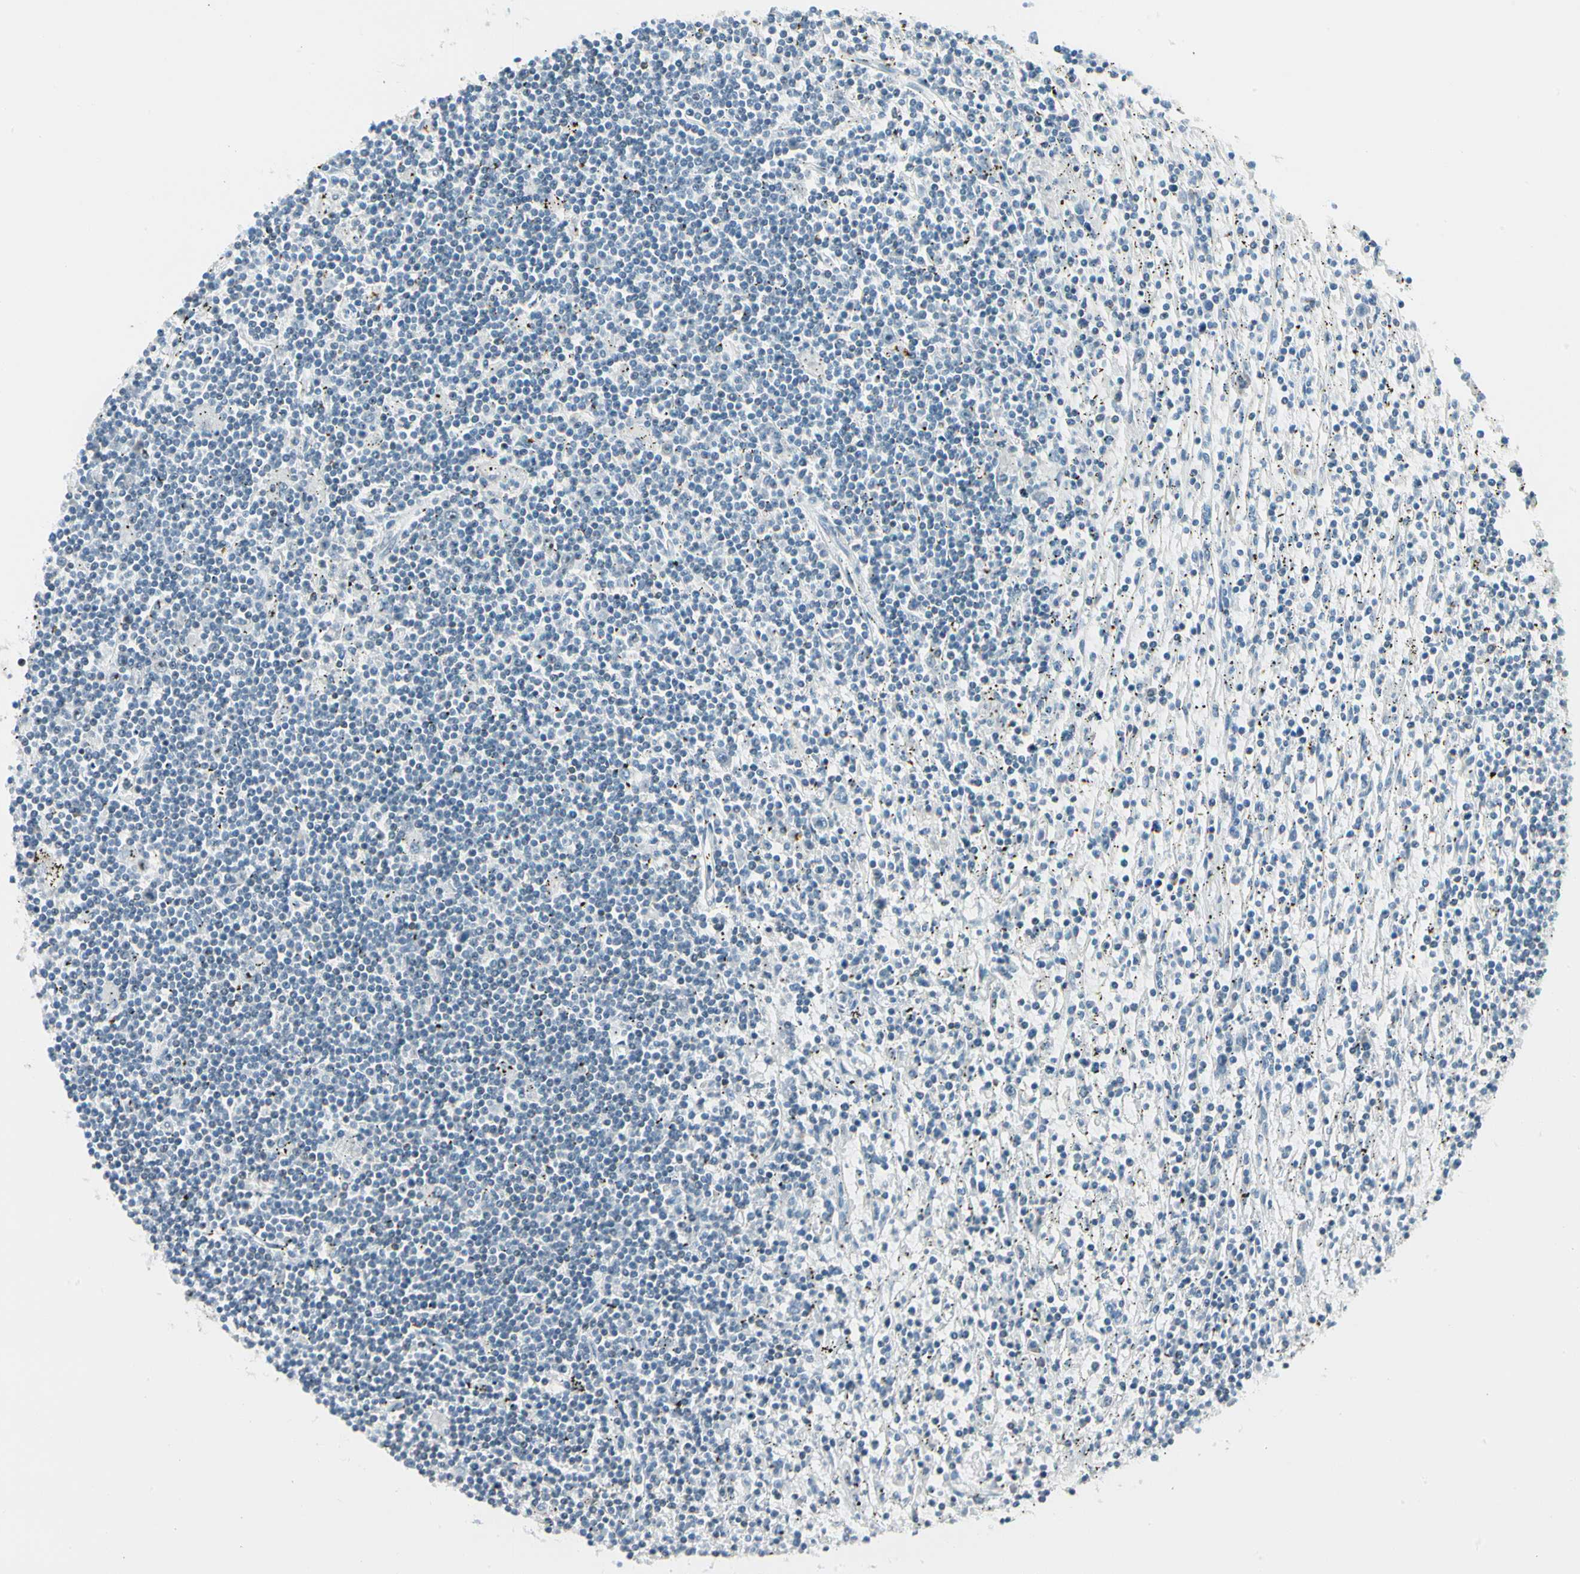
{"staining": {"intensity": "negative", "quantity": "none", "location": "none"}, "tissue": "lymphoma", "cell_type": "Tumor cells", "image_type": "cancer", "snomed": [{"axis": "morphology", "description": "Malignant lymphoma, non-Hodgkin's type, Low grade"}, {"axis": "topography", "description": "Spleen"}], "caption": "Malignant lymphoma, non-Hodgkin's type (low-grade) was stained to show a protein in brown. There is no significant expression in tumor cells.", "gene": "ZSCAN1", "patient": {"sex": "male", "age": 76}}